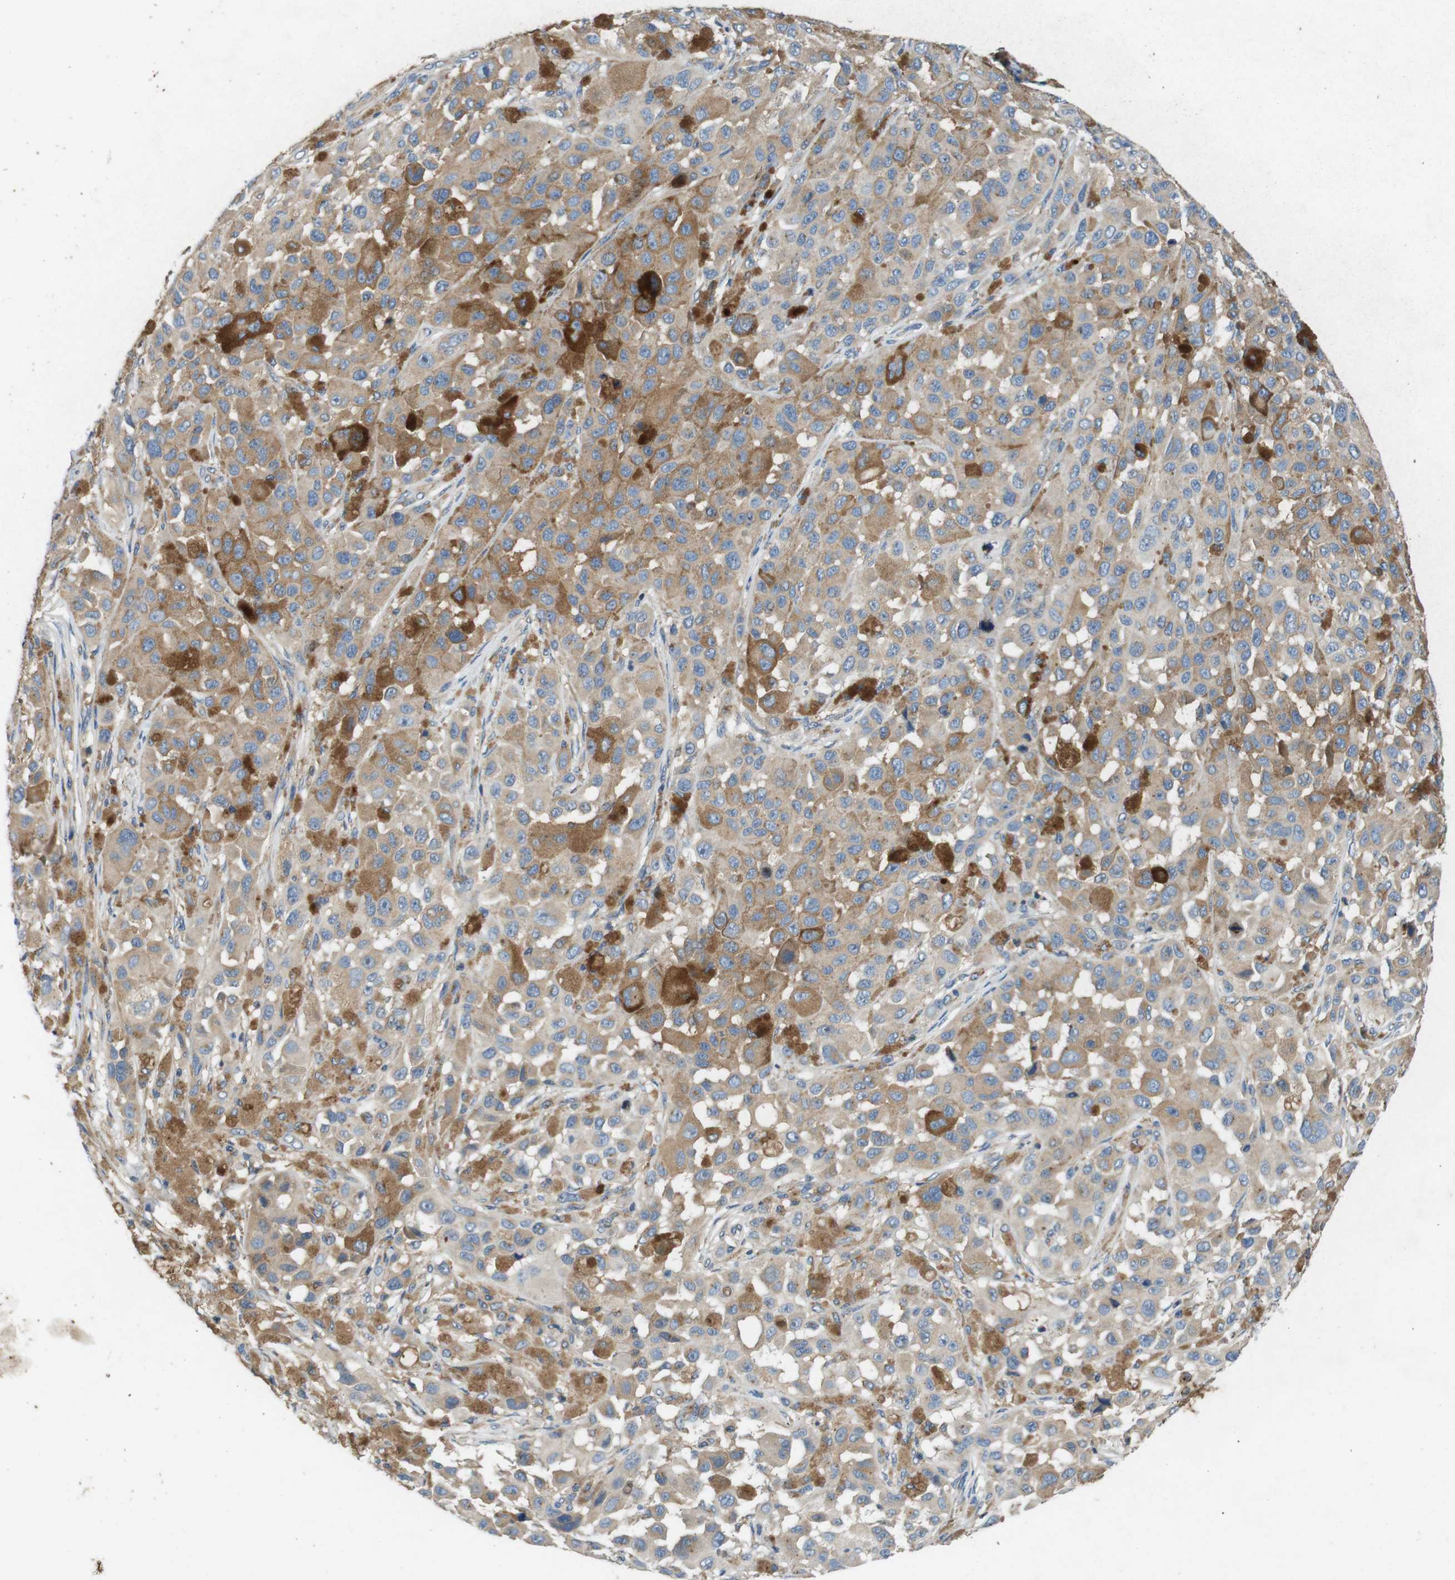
{"staining": {"intensity": "weak", "quantity": ">75%", "location": "cytoplasmic/membranous"}, "tissue": "melanoma", "cell_type": "Tumor cells", "image_type": "cancer", "snomed": [{"axis": "morphology", "description": "Malignant melanoma, NOS"}, {"axis": "topography", "description": "Skin"}], "caption": "This image reveals malignant melanoma stained with immunohistochemistry to label a protein in brown. The cytoplasmic/membranous of tumor cells show weak positivity for the protein. Nuclei are counter-stained blue.", "gene": "DCTN1", "patient": {"sex": "male", "age": 96}}